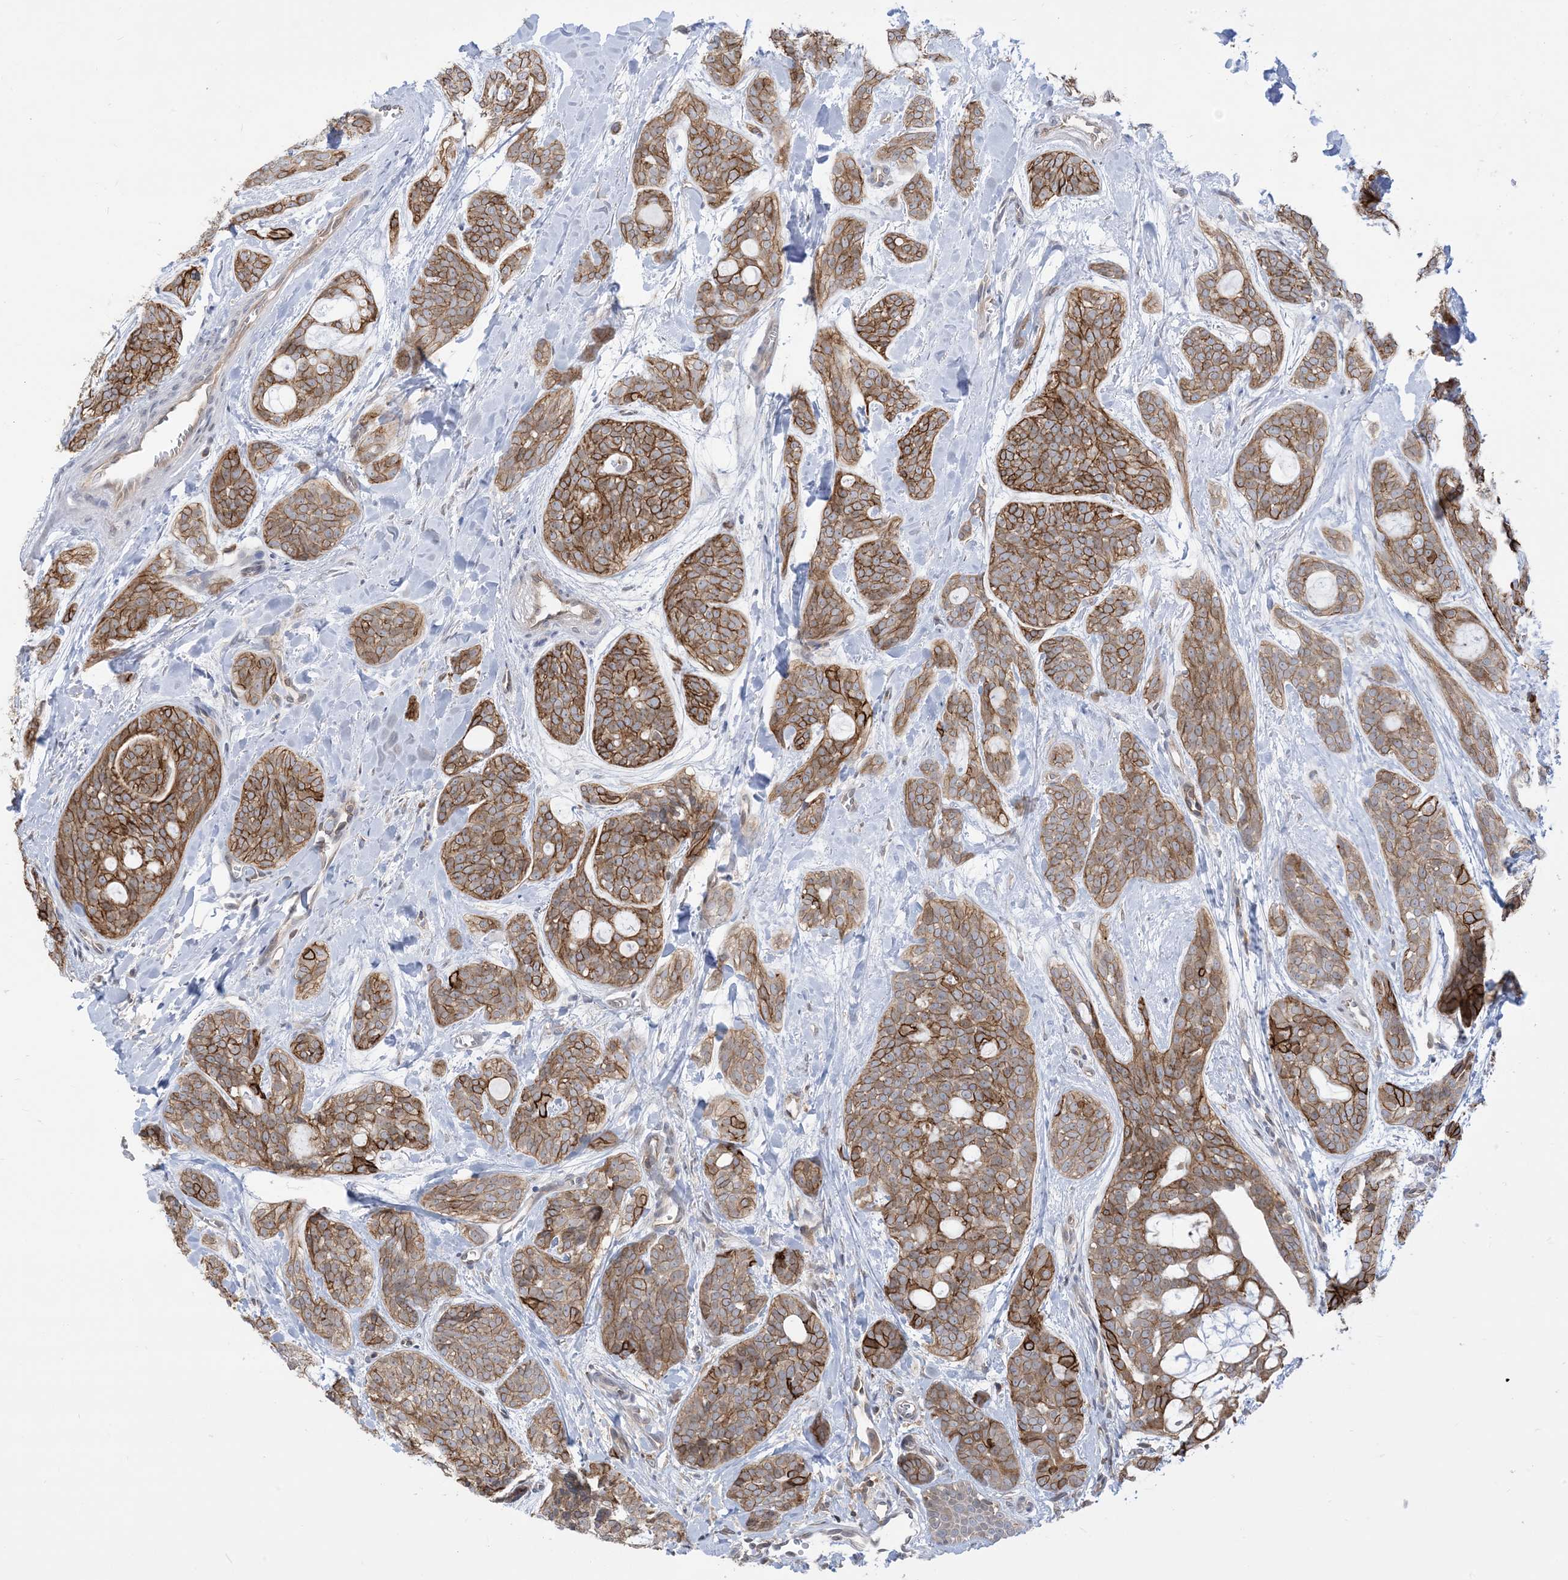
{"staining": {"intensity": "moderate", "quantity": ">75%", "location": "cytoplasmic/membranous"}, "tissue": "head and neck cancer", "cell_type": "Tumor cells", "image_type": "cancer", "snomed": [{"axis": "morphology", "description": "Adenocarcinoma, NOS"}, {"axis": "topography", "description": "Head-Neck"}], "caption": "Tumor cells exhibit medium levels of moderate cytoplasmic/membranous staining in about >75% of cells in head and neck cancer.", "gene": "CASP4", "patient": {"sex": "male", "age": 66}}